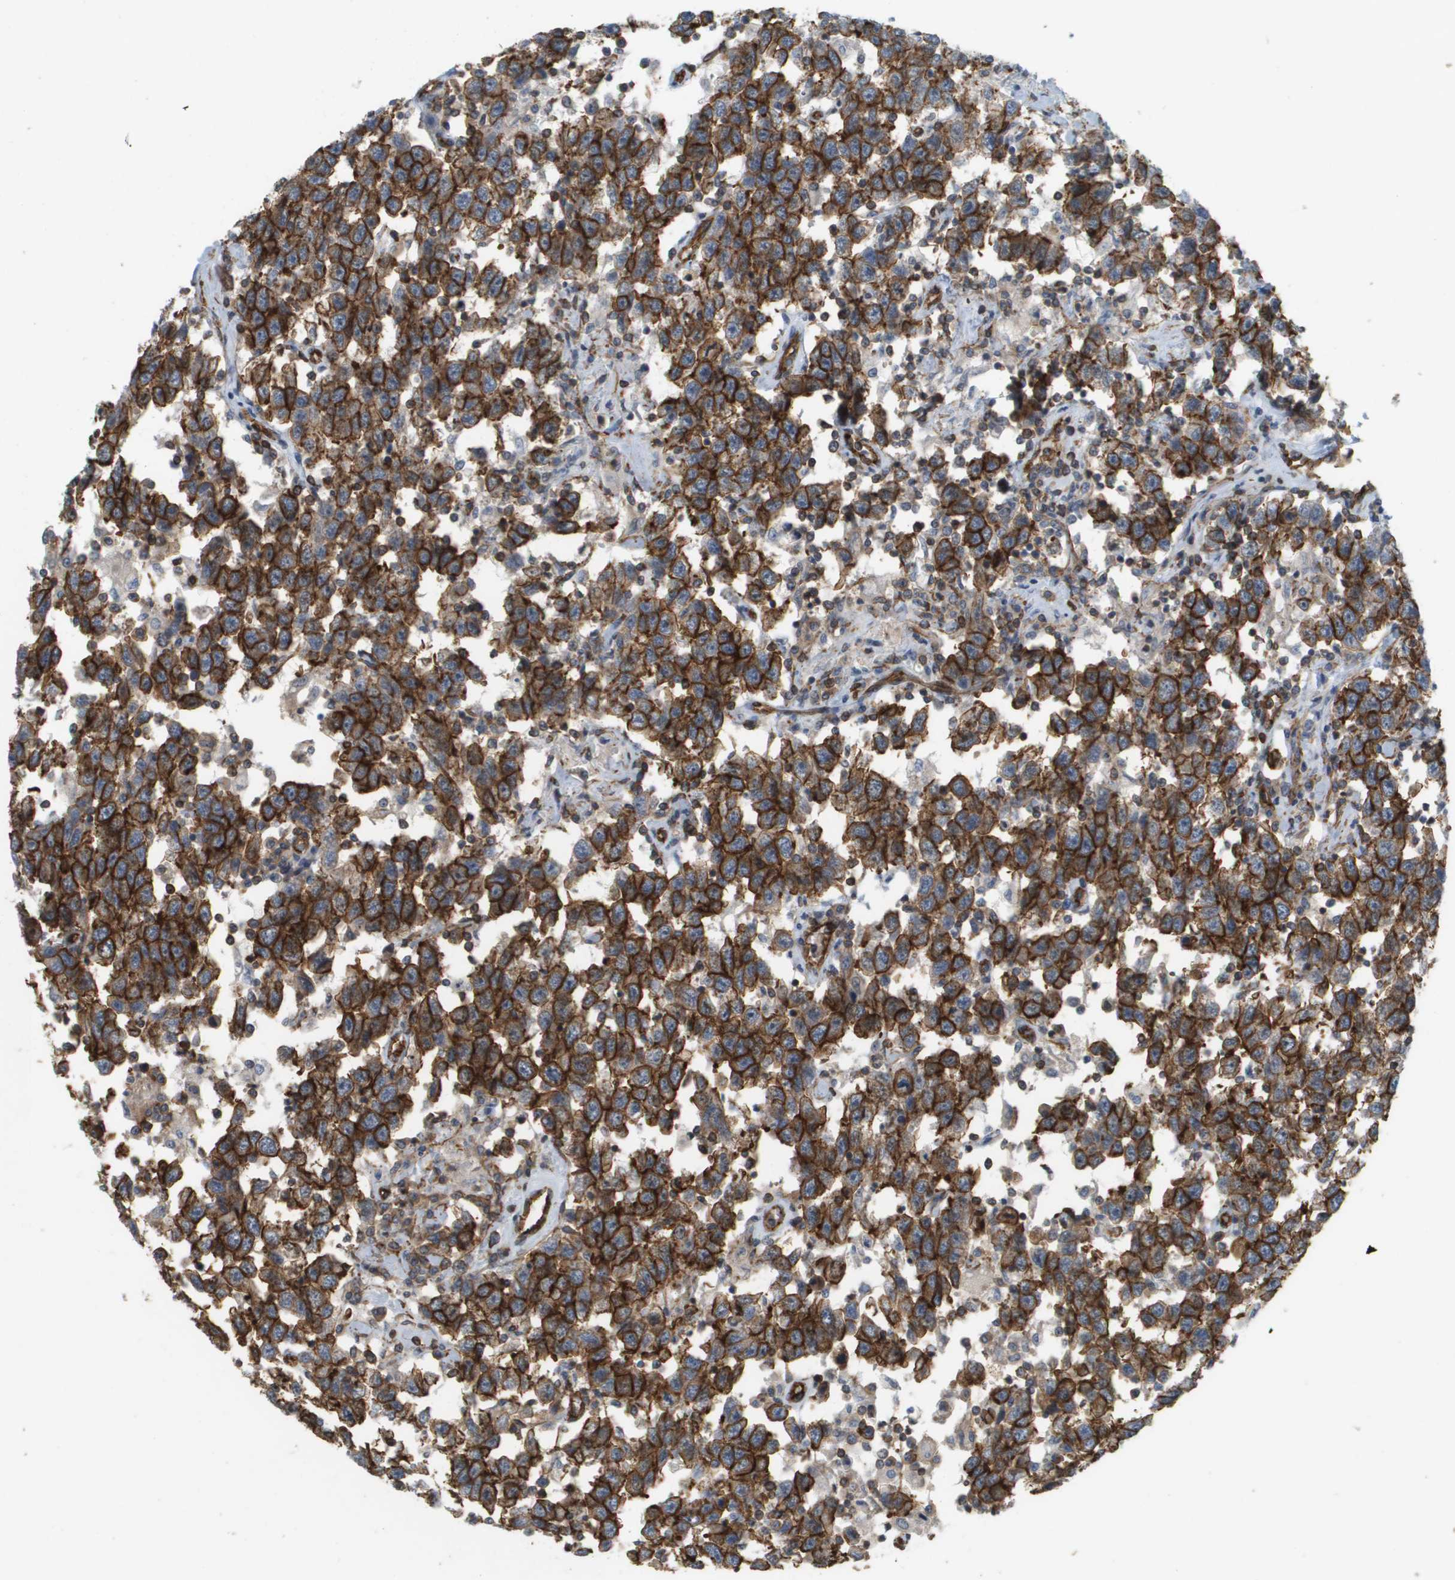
{"staining": {"intensity": "strong", "quantity": ">75%", "location": "cytoplasmic/membranous"}, "tissue": "testis cancer", "cell_type": "Tumor cells", "image_type": "cancer", "snomed": [{"axis": "morphology", "description": "Seminoma, NOS"}, {"axis": "topography", "description": "Testis"}], "caption": "A micrograph of testis seminoma stained for a protein reveals strong cytoplasmic/membranous brown staining in tumor cells. (DAB (3,3'-diaminobenzidine) IHC, brown staining for protein, blue staining for nuclei).", "gene": "SGMS2", "patient": {"sex": "male", "age": 41}}